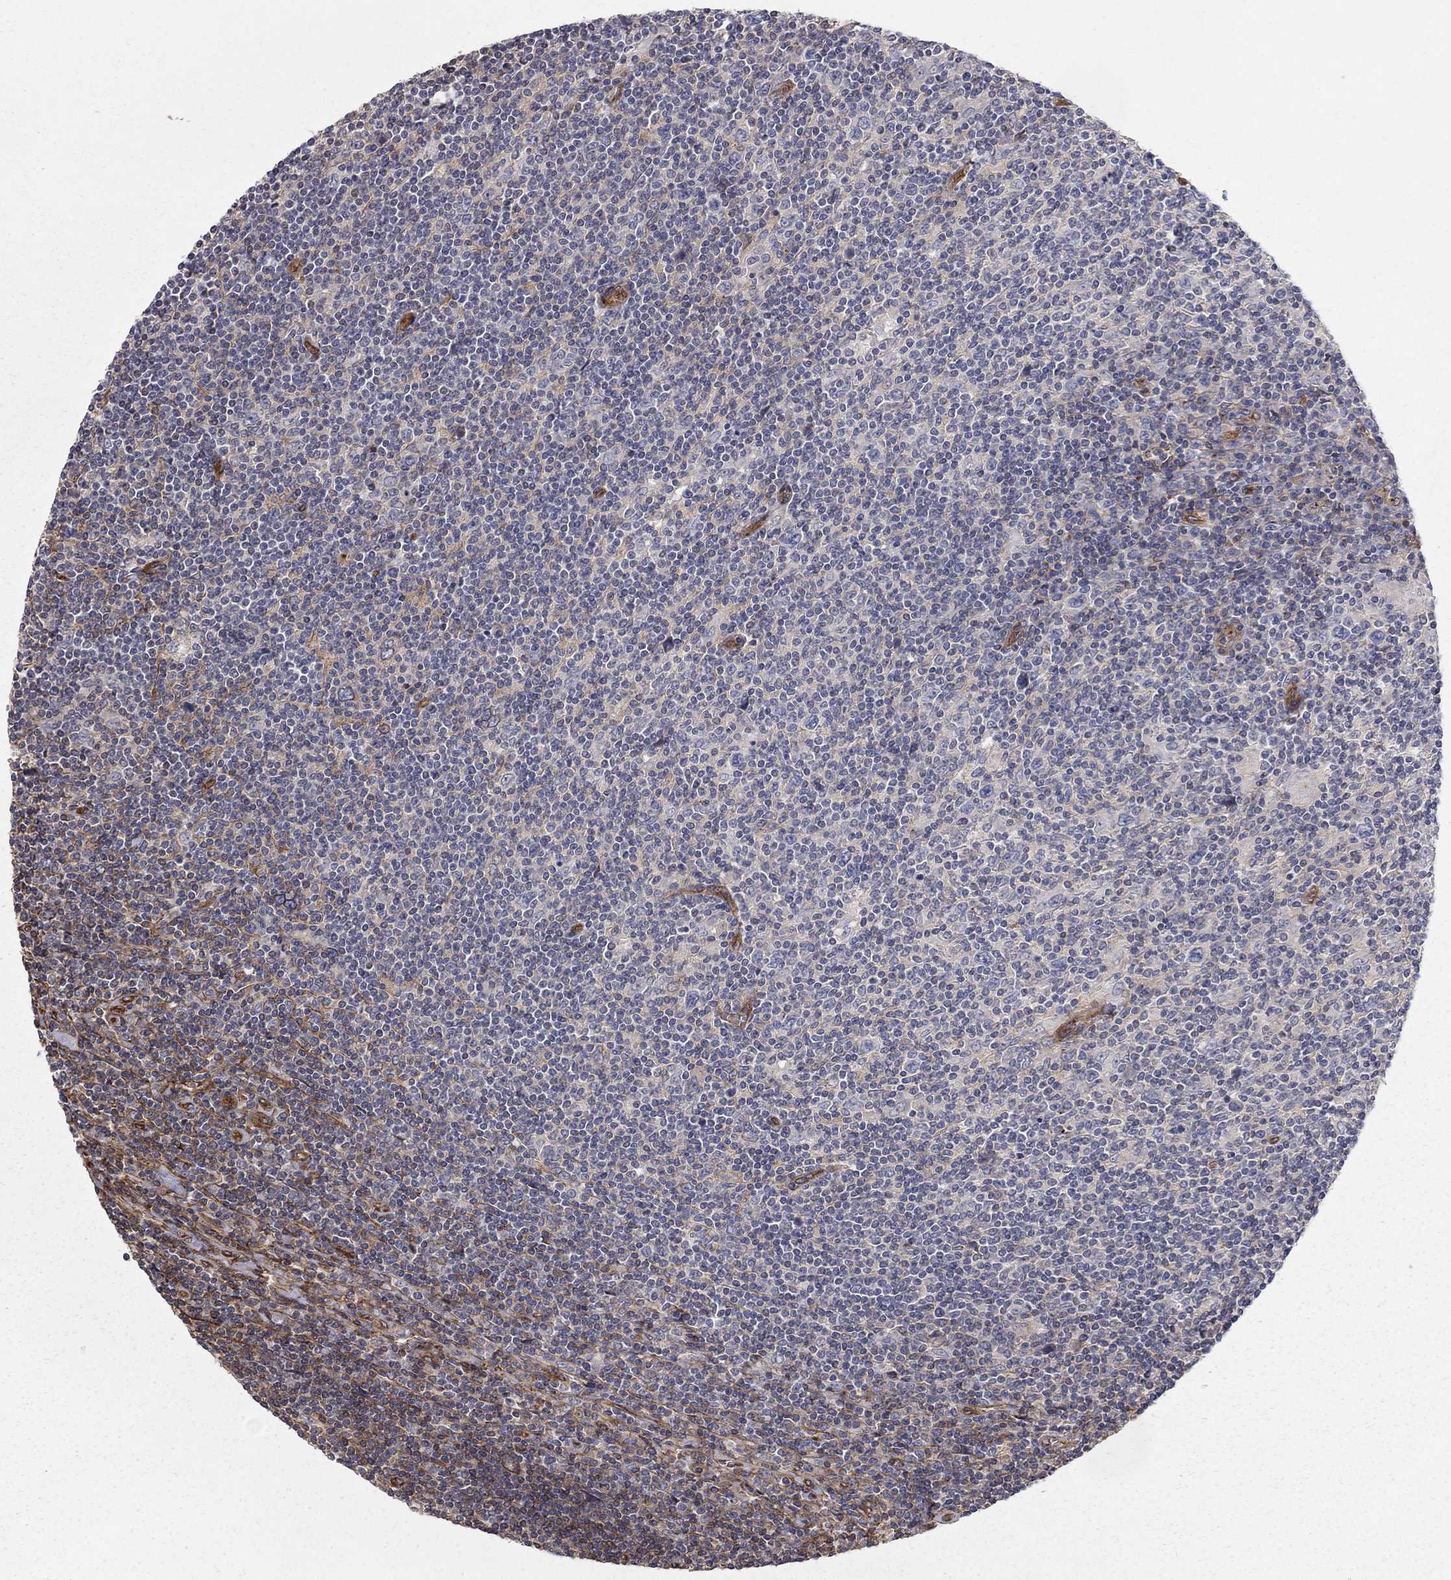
{"staining": {"intensity": "negative", "quantity": "none", "location": "none"}, "tissue": "lymphoma", "cell_type": "Tumor cells", "image_type": "cancer", "snomed": [{"axis": "morphology", "description": "Hodgkin's disease, NOS"}, {"axis": "topography", "description": "Lymph node"}], "caption": "There is no significant positivity in tumor cells of lymphoma. (Immunohistochemistry (ihc), brightfield microscopy, high magnification).", "gene": "RASEF", "patient": {"sex": "male", "age": 40}}